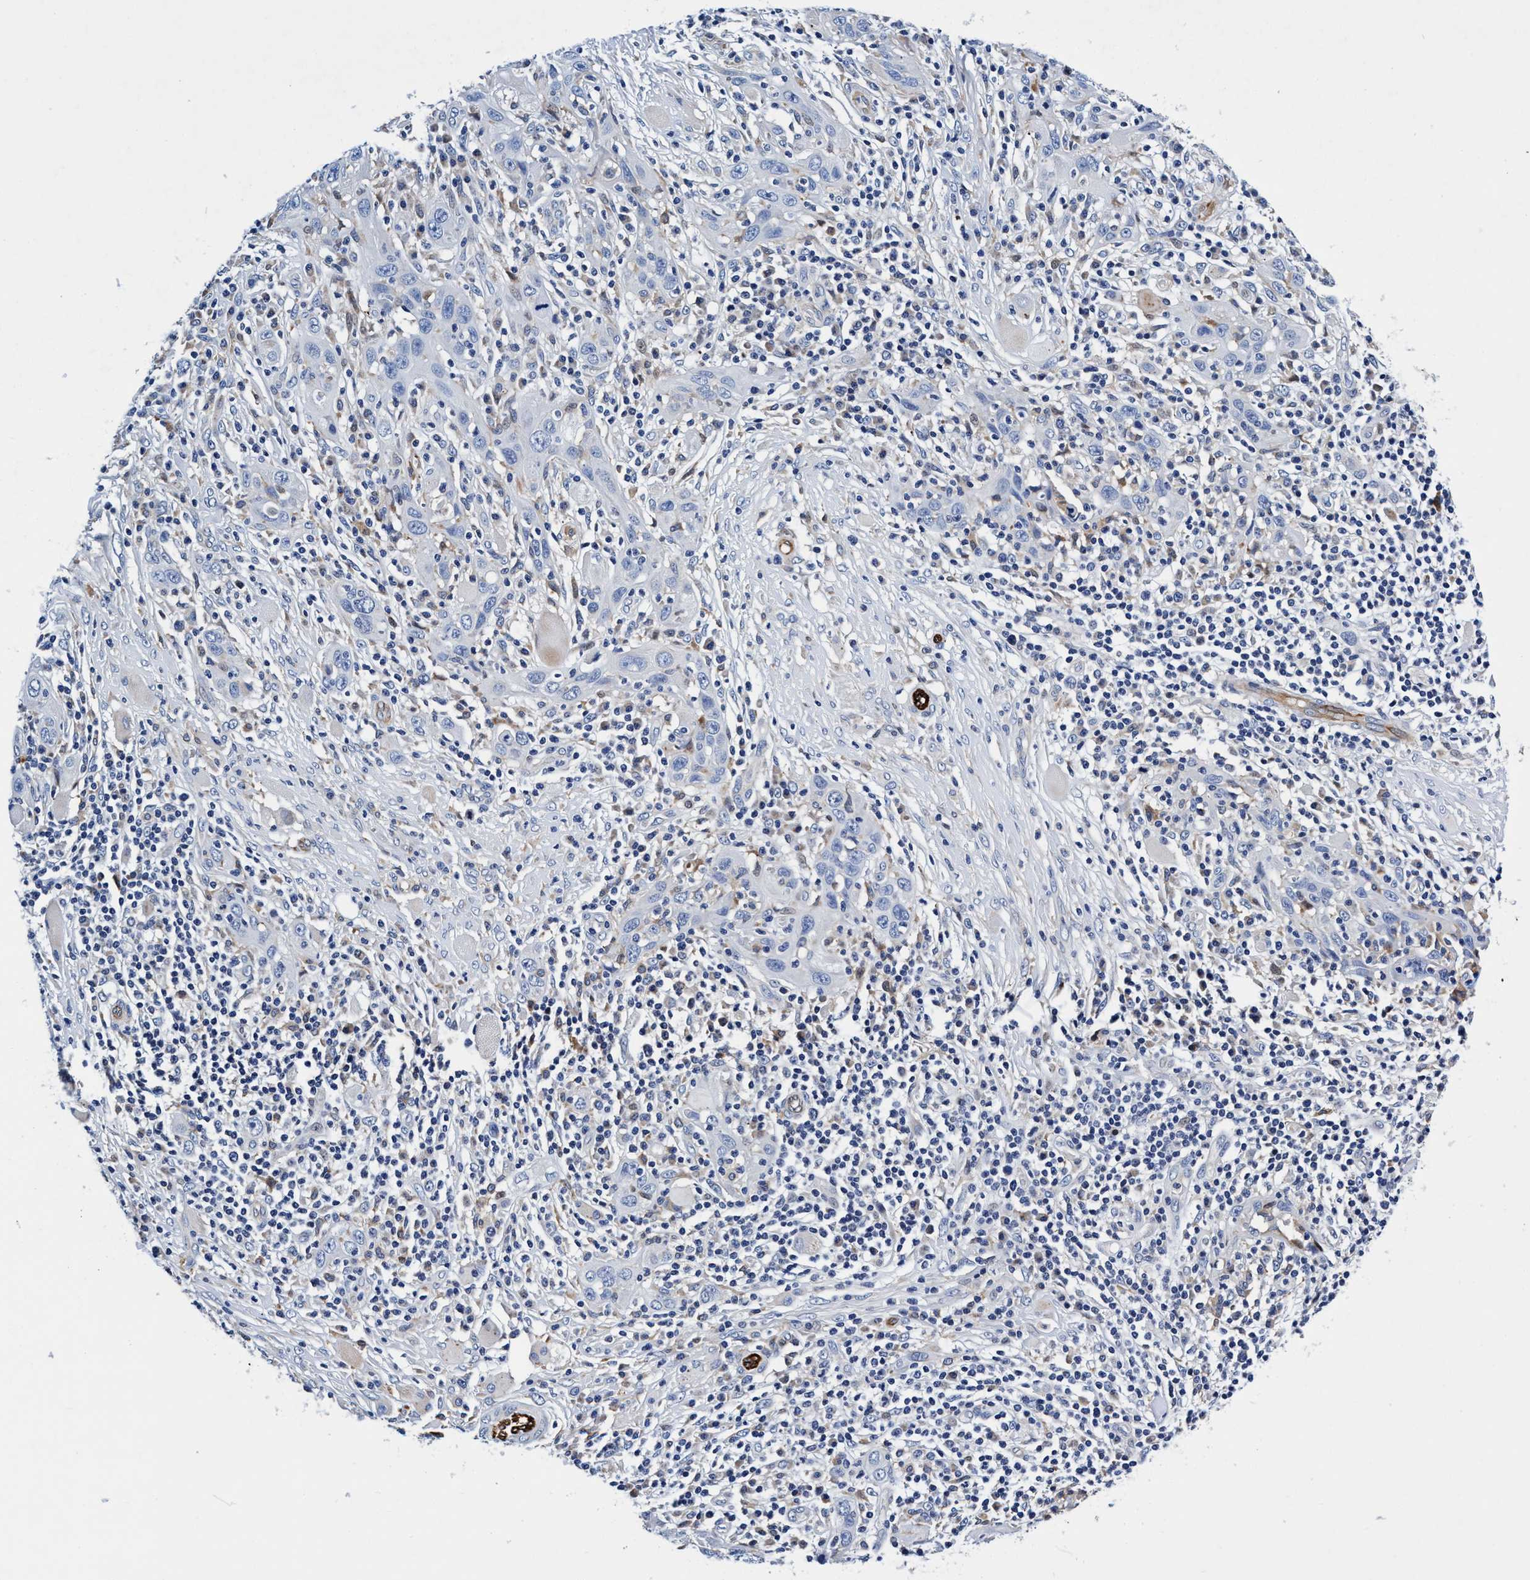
{"staining": {"intensity": "negative", "quantity": "none", "location": "none"}, "tissue": "skin cancer", "cell_type": "Tumor cells", "image_type": "cancer", "snomed": [{"axis": "morphology", "description": "Squamous cell carcinoma, NOS"}, {"axis": "topography", "description": "Skin"}], "caption": "Human skin cancer (squamous cell carcinoma) stained for a protein using immunohistochemistry displays no staining in tumor cells.", "gene": "UBALD2", "patient": {"sex": "female", "age": 88}}